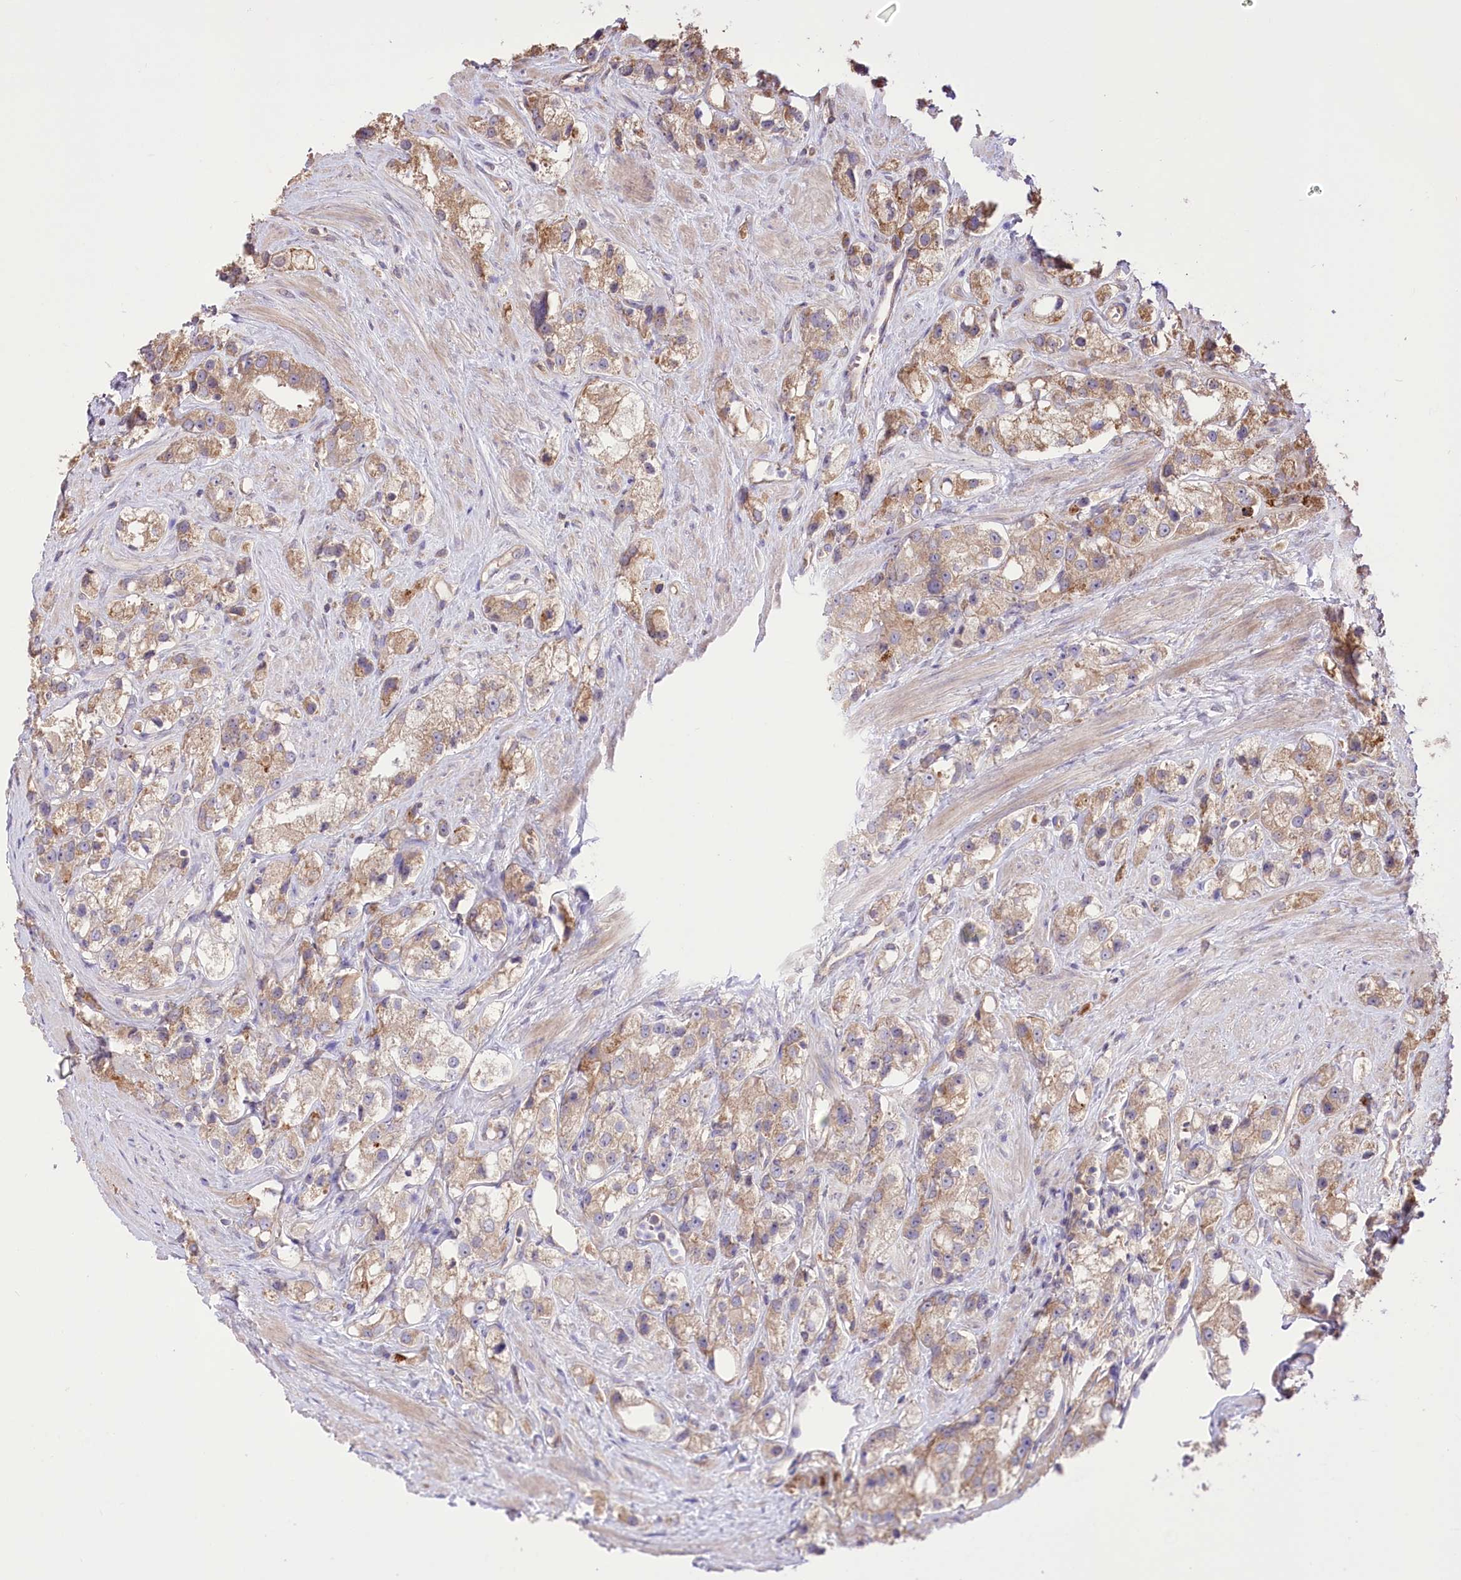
{"staining": {"intensity": "moderate", "quantity": "<25%", "location": "cytoplasmic/membranous"}, "tissue": "prostate cancer", "cell_type": "Tumor cells", "image_type": "cancer", "snomed": [{"axis": "morphology", "description": "Adenocarcinoma, NOS"}, {"axis": "topography", "description": "Prostate"}], "caption": "Brown immunohistochemical staining in adenocarcinoma (prostate) exhibits moderate cytoplasmic/membranous positivity in approximately <25% of tumor cells. (IHC, brightfield microscopy, high magnification).", "gene": "XYLB", "patient": {"sex": "male", "age": 79}}